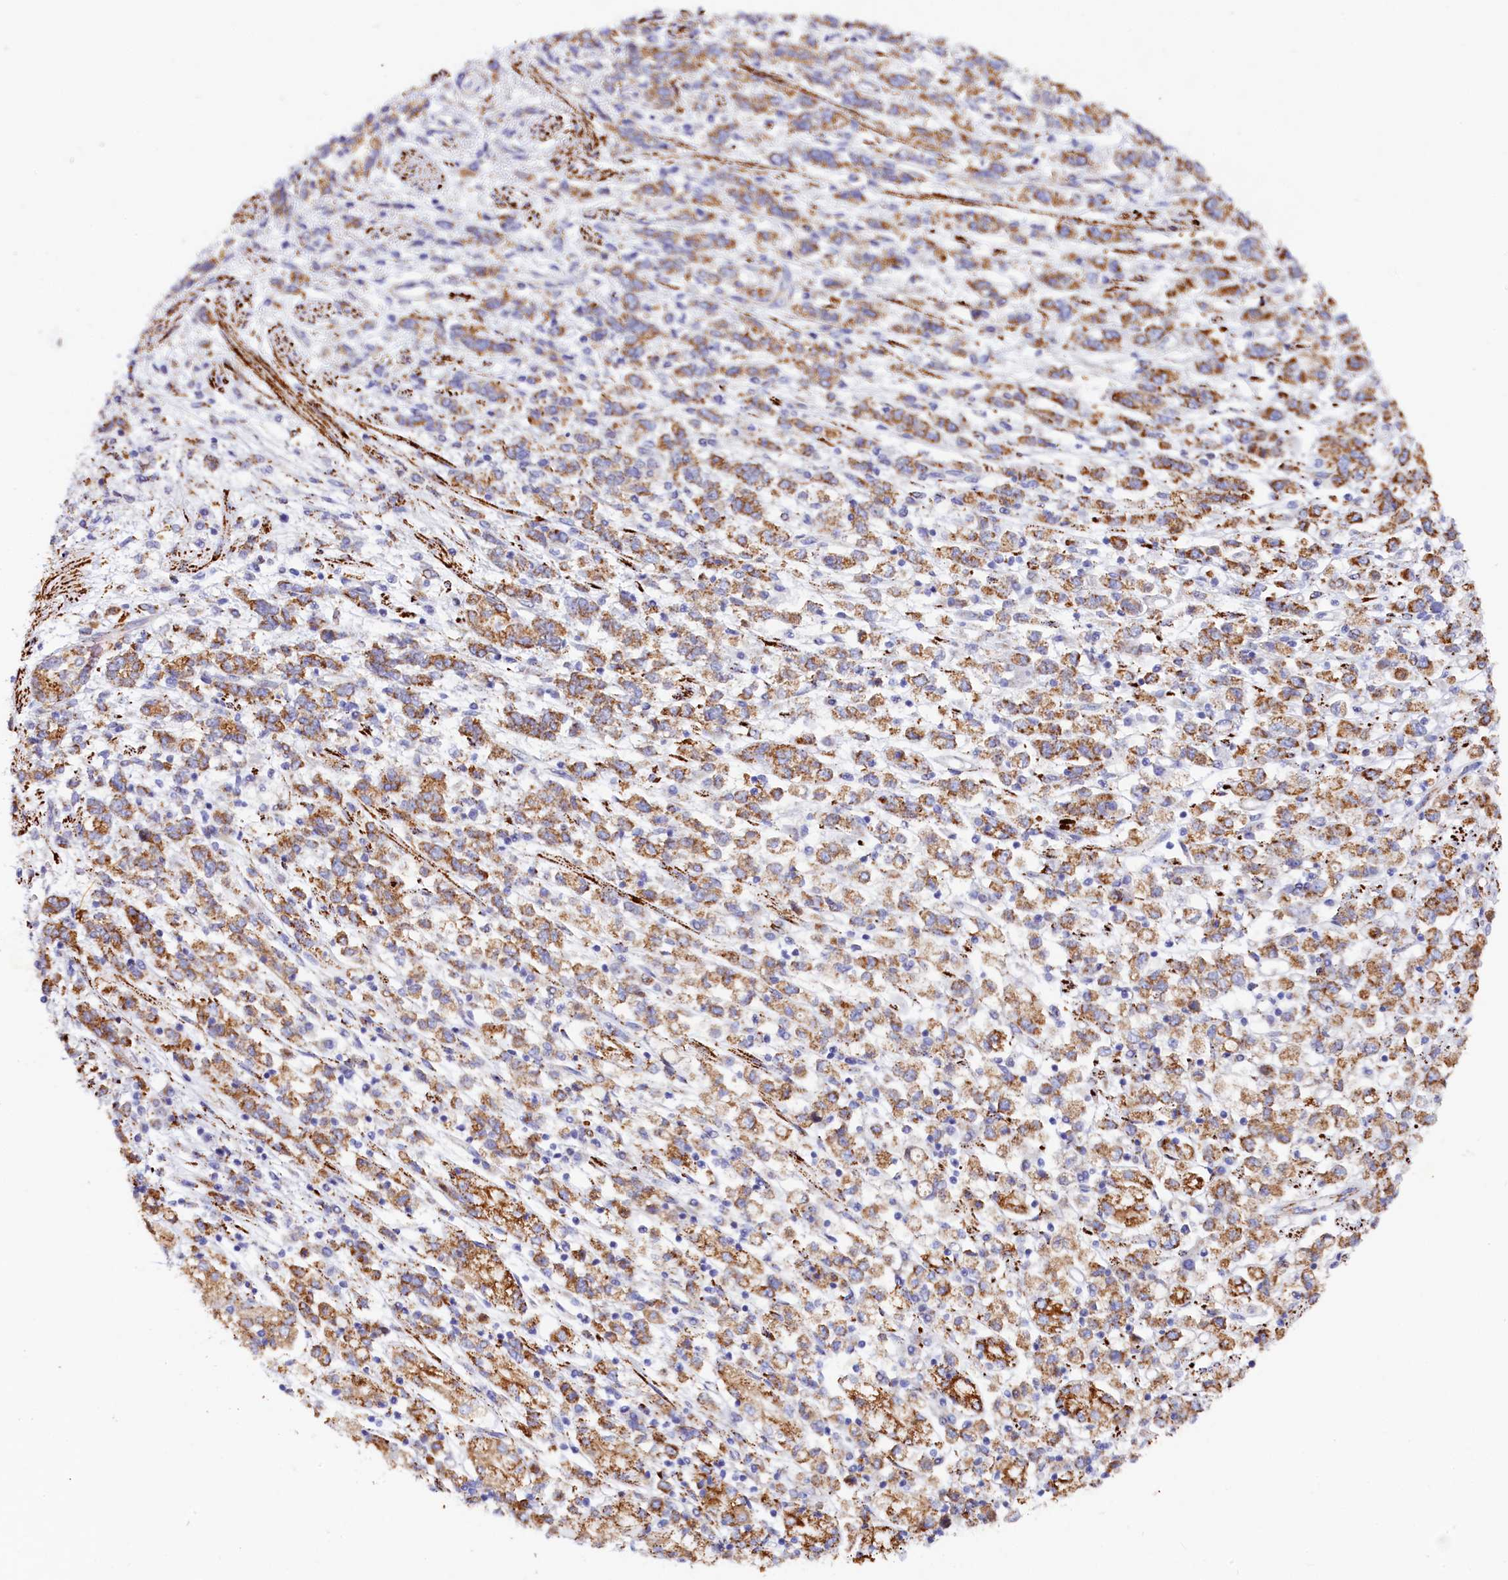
{"staining": {"intensity": "strong", "quantity": ">75%", "location": "cytoplasmic/membranous"}, "tissue": "stomach cancer", "cell_type": "Tumor cells", "image_type": "cancer", "snomed": [{"axis": "morphology", "description": "Adenocarcinoma, NOS"}, {"axis": "topography", "description": "Stomach"}], "caption": "Protein expression by IHC demonstrates strong cytoplasmic/membranous positivity in approximately >75% of tumor cells in stomach cancer (adenocarcinoma).", "gene": "AKTIP", "patient": {"sex": "female", "age": 76}}